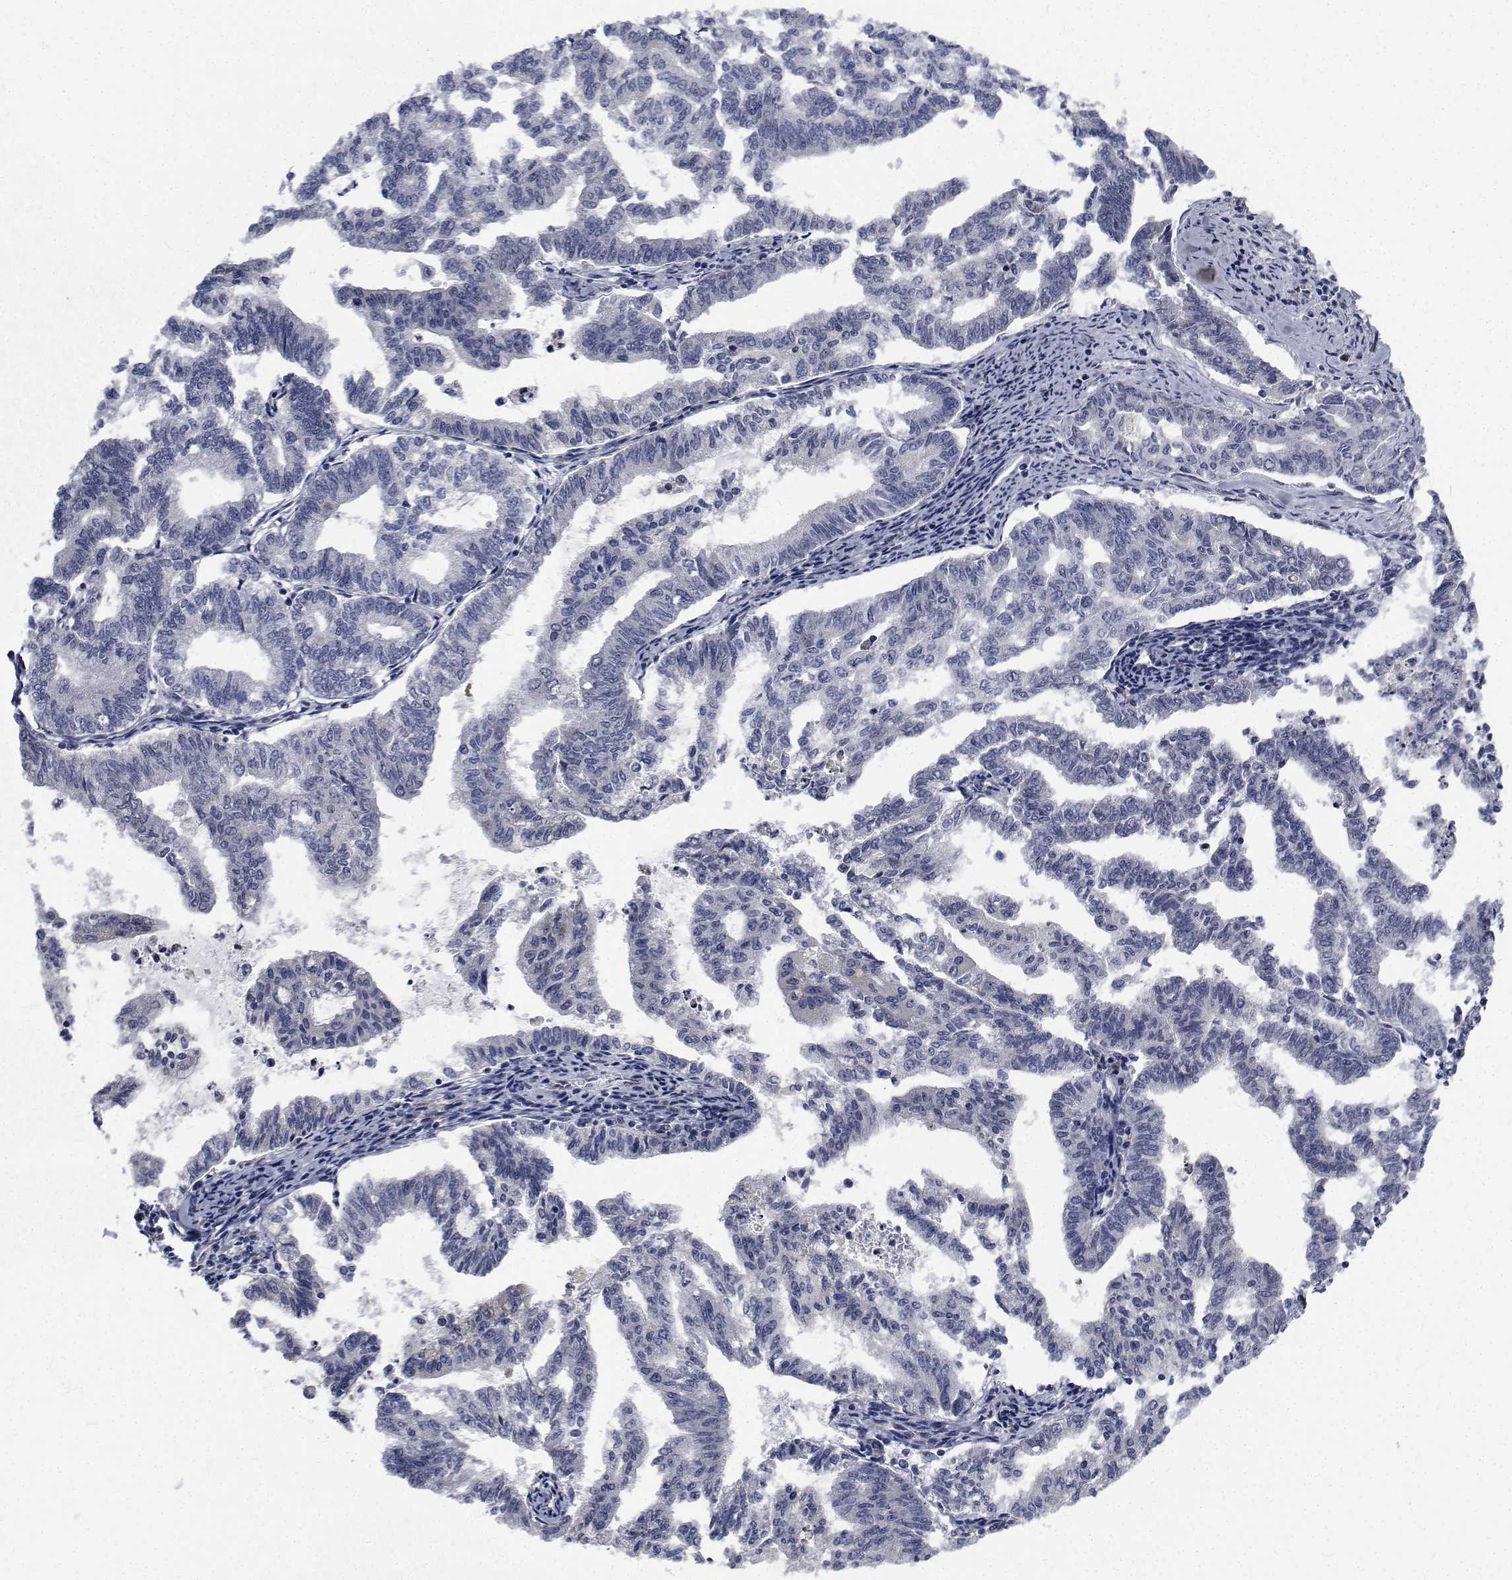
{"staining": {"intensity": "negative", "quantity": "none", "location": "none"}, "tissue": "endometrial cancer", "cell_type": "Tumor cells", "image_type": "cancer", "snomed": [{"axis": "morphology", "description": "Adenocarcinoma, NOS"}, {"axis": "topography", "description": "Endometrium"}], "caption": "The histopathology image shows no staining of tumor cells in adenocarcinoma (endometrial). (IHC, brightfield microscopy, high magnification).", "gene": "TTBK1", "patient": {"sex": "female", "age": 79}}